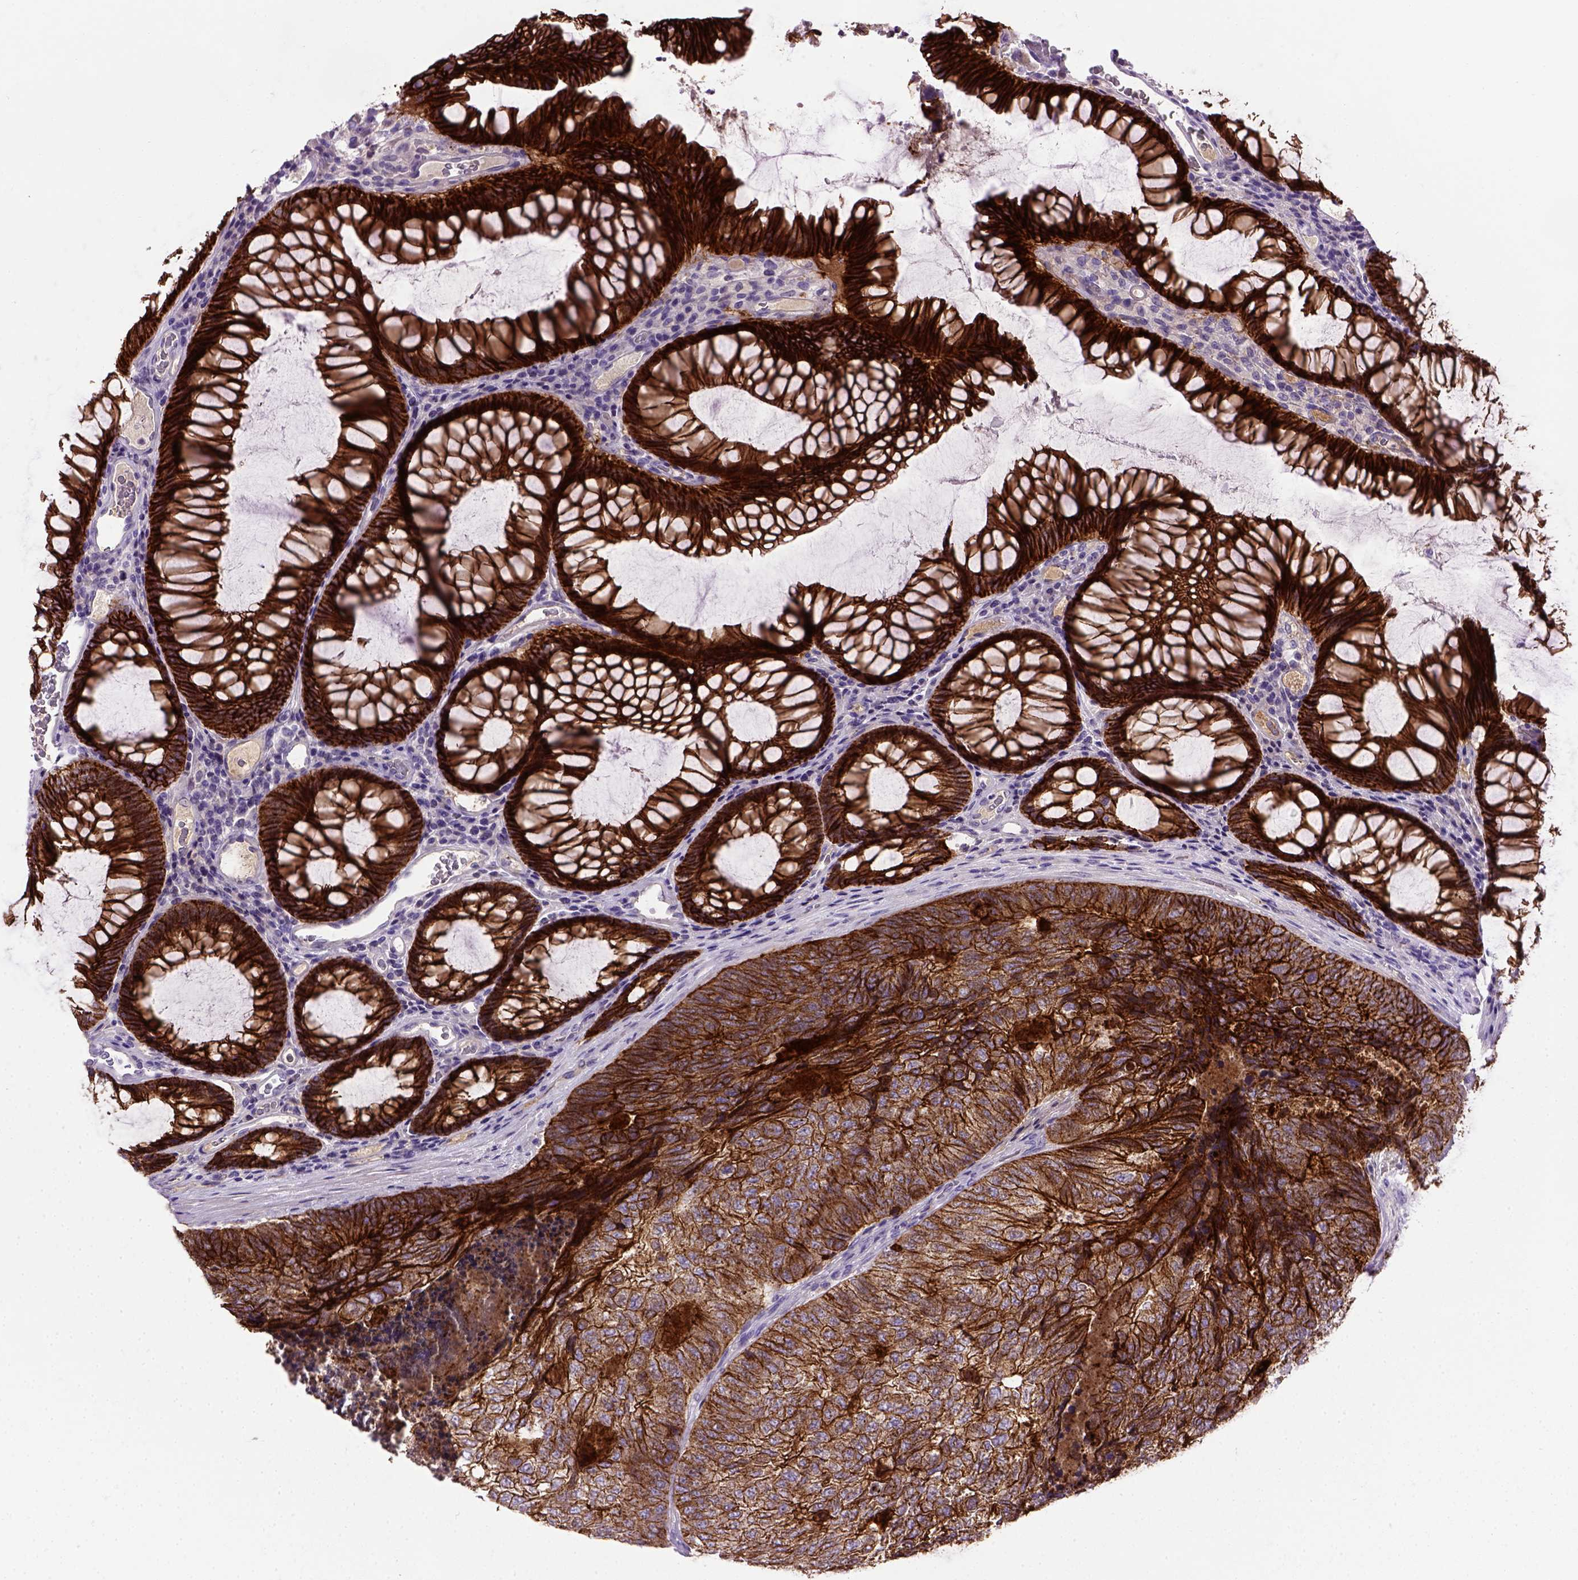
{"staining": {"intensity": "strong", "quantity": ">75%", "location": "cytoplasmic/membranous"}, "tissue": "colorectal cancer", "cell_type": "Tumor cells", "image_type": "cancer", "snomed": [{"axis": "morphology", "description": "Adenocarcinoma, NOS"}, {"axis": "topography", "description": "Colon"}], "caption": "Immunohistochemical staining of human adenocarcinoma (colorectal) reveals strong cytoplasmic/membranous protein staining in about >75% of tumor cells.", "gene": "CDH1", "patient": {"sex": "female", "age": 67}}